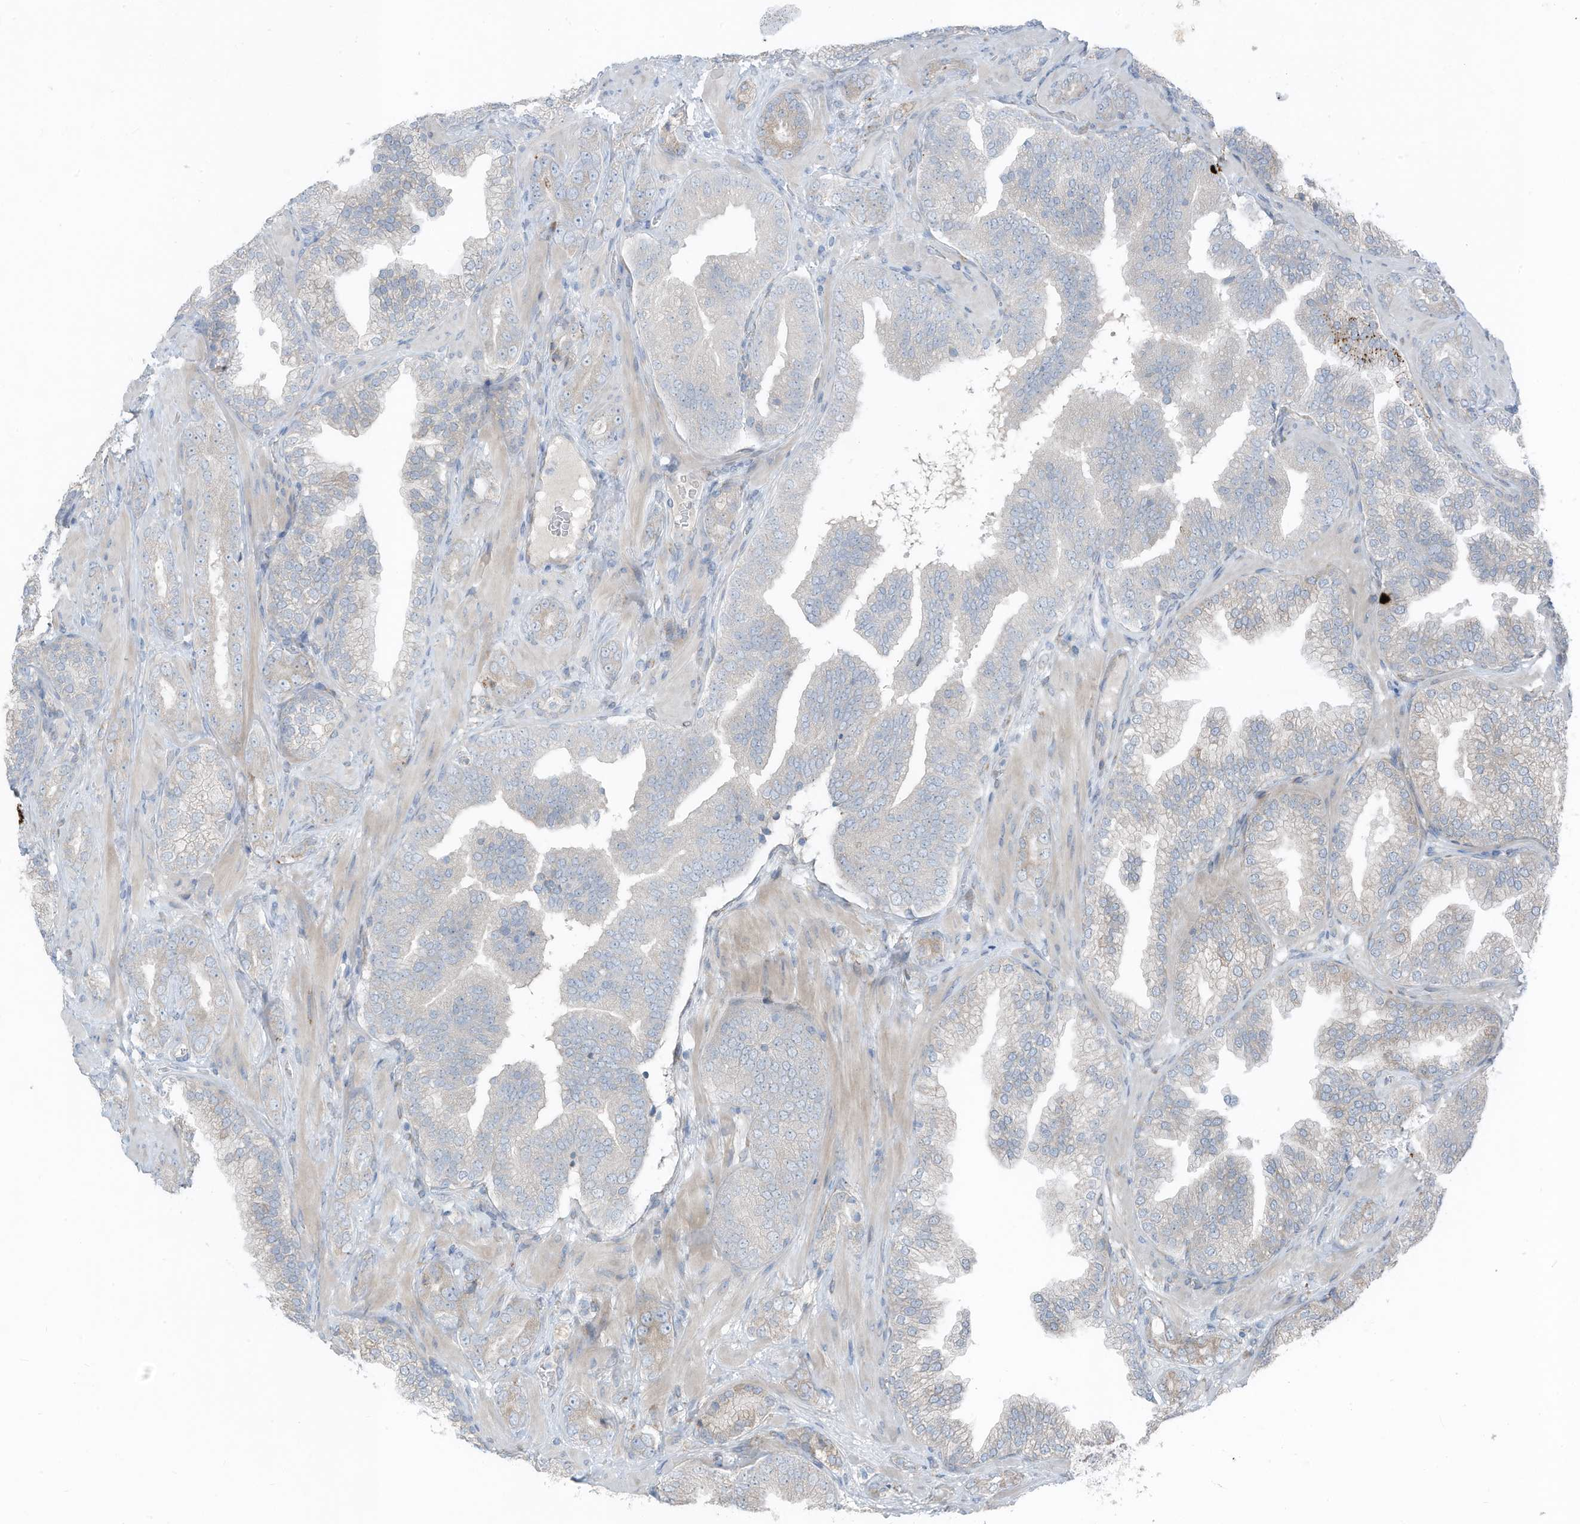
{"staining": {"intensity": "negative", "quantity": "none", "location": "none"}, "tissue": "prostate cancer", "cell_type": "Tumor cells", "image_type": "cancer", "snomed": [{"axis": "morphology", "description": "Adenocarcinoma, High grade"}, {"axis": "topography", "description": "Prostate"}], "caption": "Tumor cells are negative for brown protein staining in prostate cancer.", "gene": "ARHGEF33", "patient": {"sex": "male", "age": 58}}